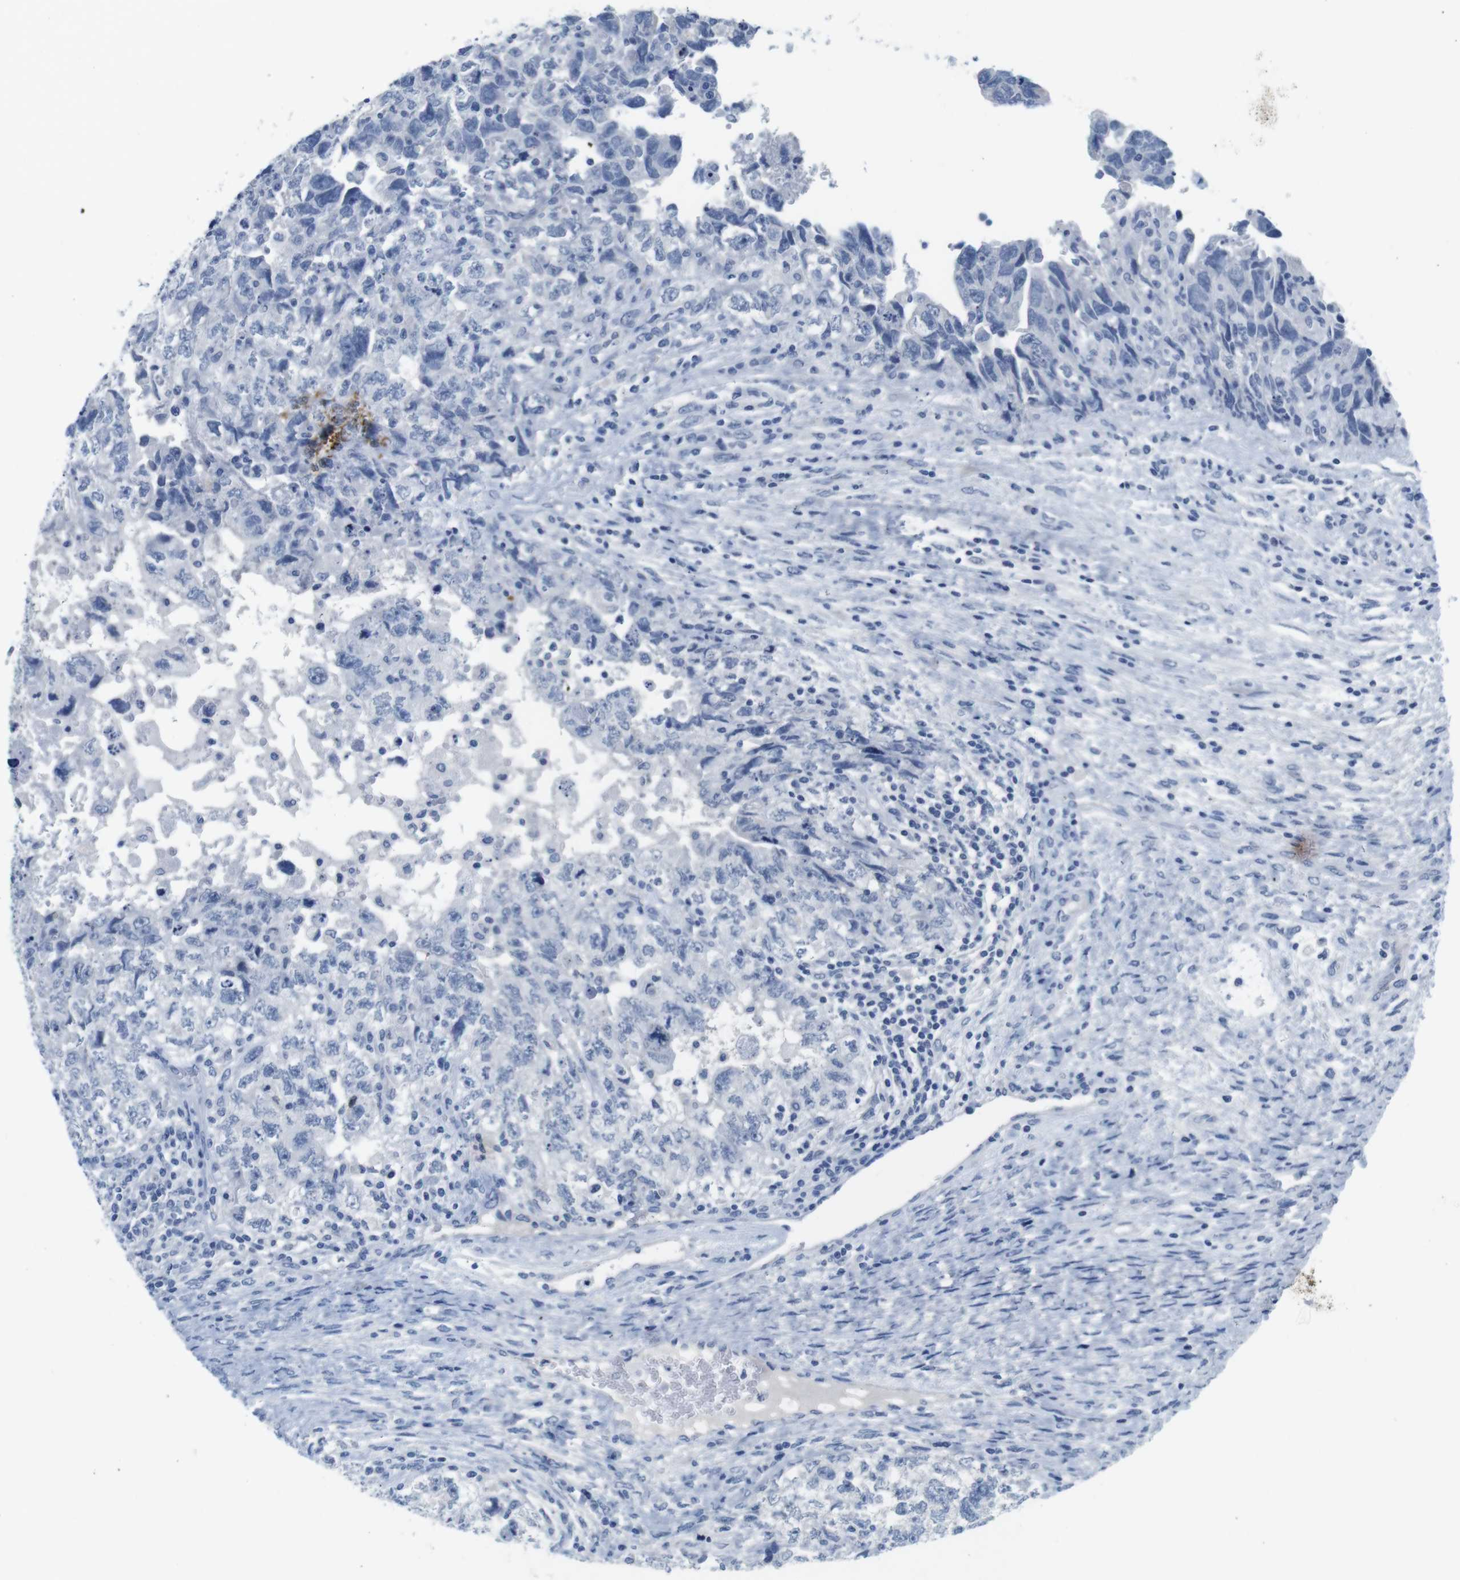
{"staining": {"intensity": "negative", "quantity": "none", "location": "none"}, "tissue": "testis cancer", "cell_type": "Tumor cells", "image_type": "cancer", "snomed": [{"axis": "morphology", "description": "Carcinoma, Embryonal, NOS"}, {"axis": "topography", "description": "Testis"}], "caption": "A high-resolution micrograph shows immunohistochemistry (IHC) staining of embryonal carcinoma (testis), which exhibits no significant positivity in tumor cells.", "gene": "MAP6", "patient": {"sex": "male", "age": 36}}